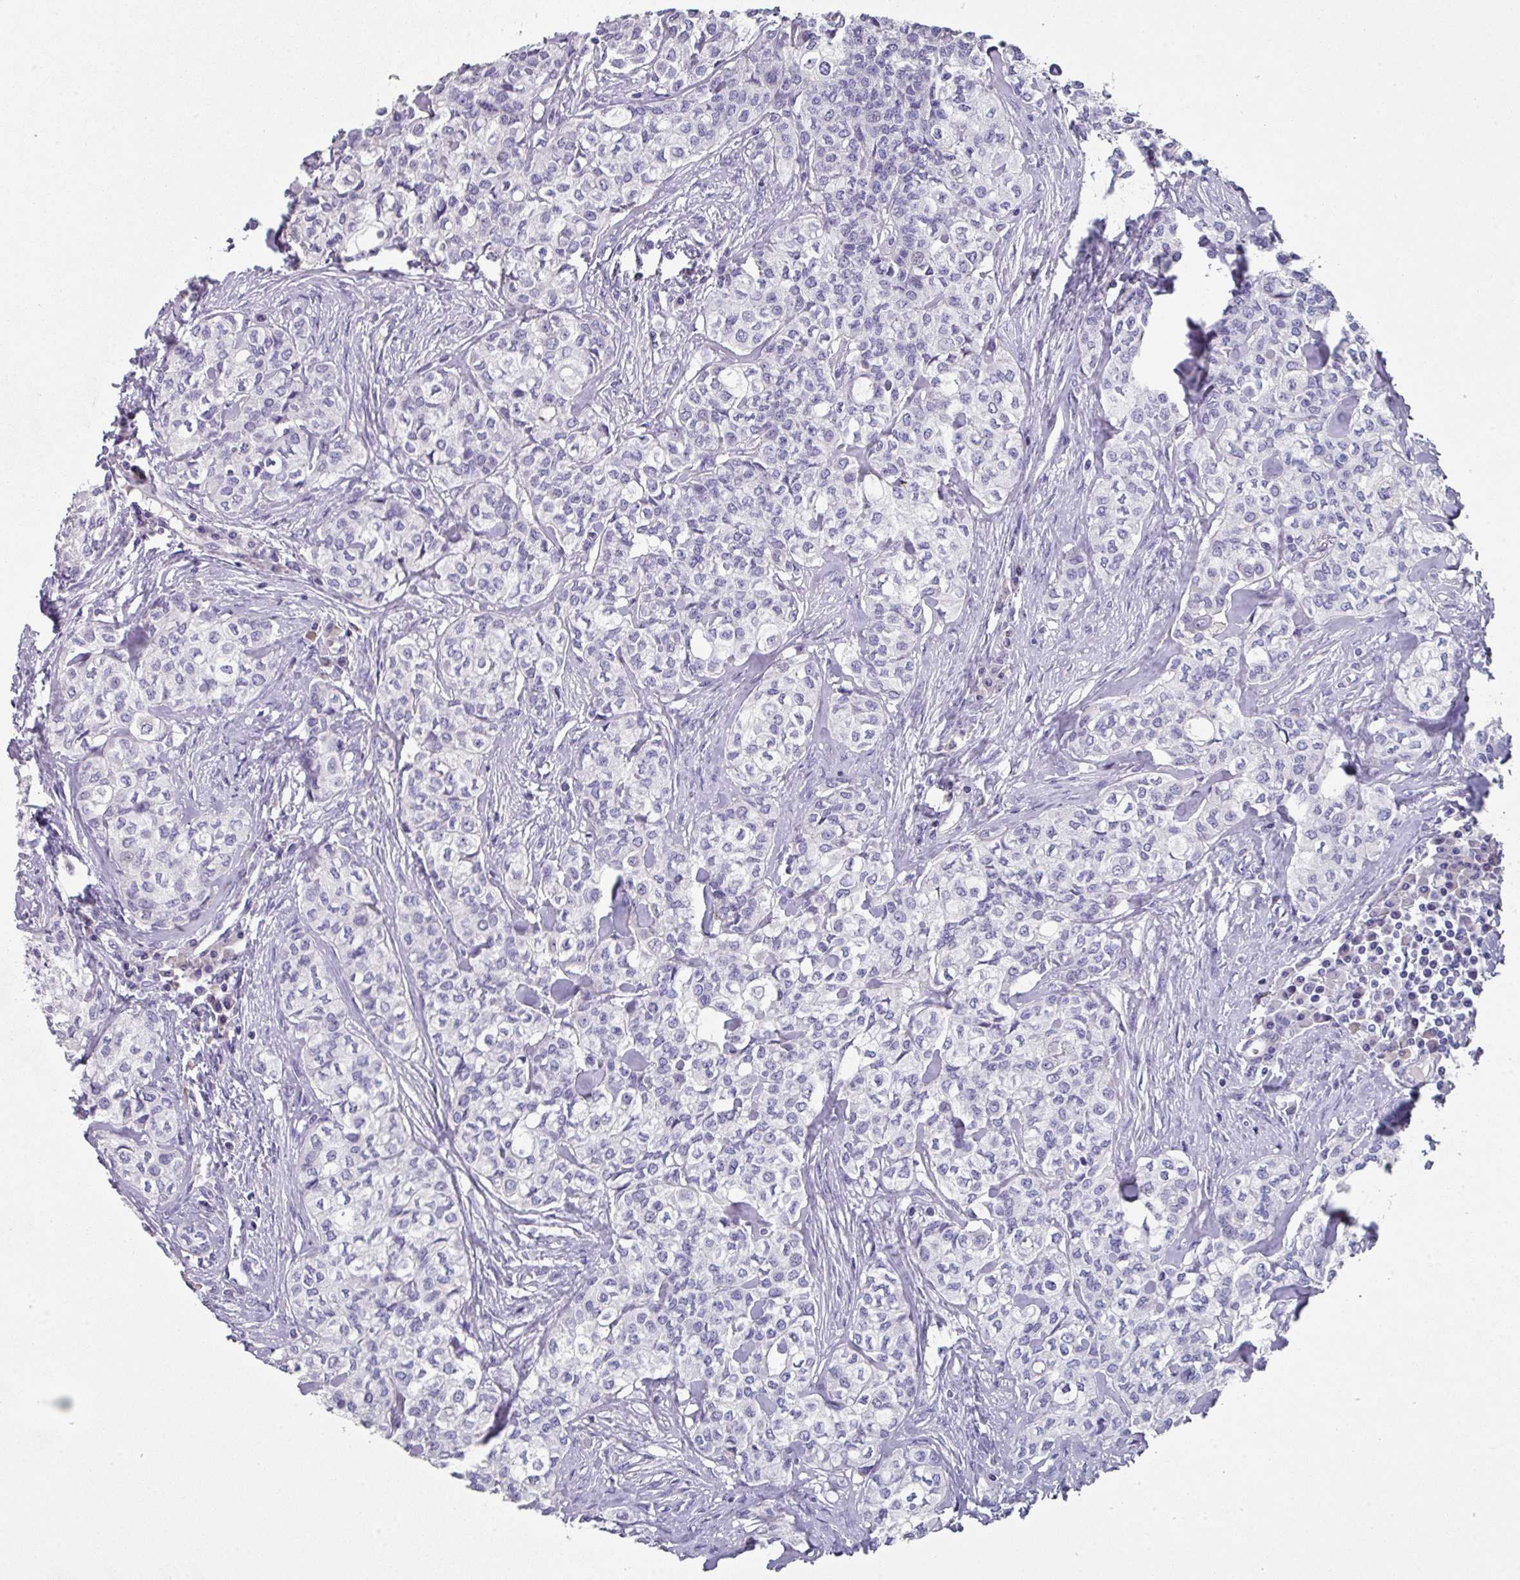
{"staining": {"intensity": "negative", "quantity": "none", "location": "none"}, "tissue": "head and neck cancer", "cell_type": "Tumor cells", "image_type": "cancer", "snomed": [{"axis": "morphology", "description": "Adenocarcinoma, NOS"}, {"axis": "topography", "description": "Head-Neck"}], "caption": "This is a image of immunohistochemistry staining of head and neck cancer, which shows no positivity in tumor cells. (DAB immunohistochemistry (IHC) with hematoxylin counter stain).", "gene": "DEFB115", "patient": {"sex": "male", "age": 81}}